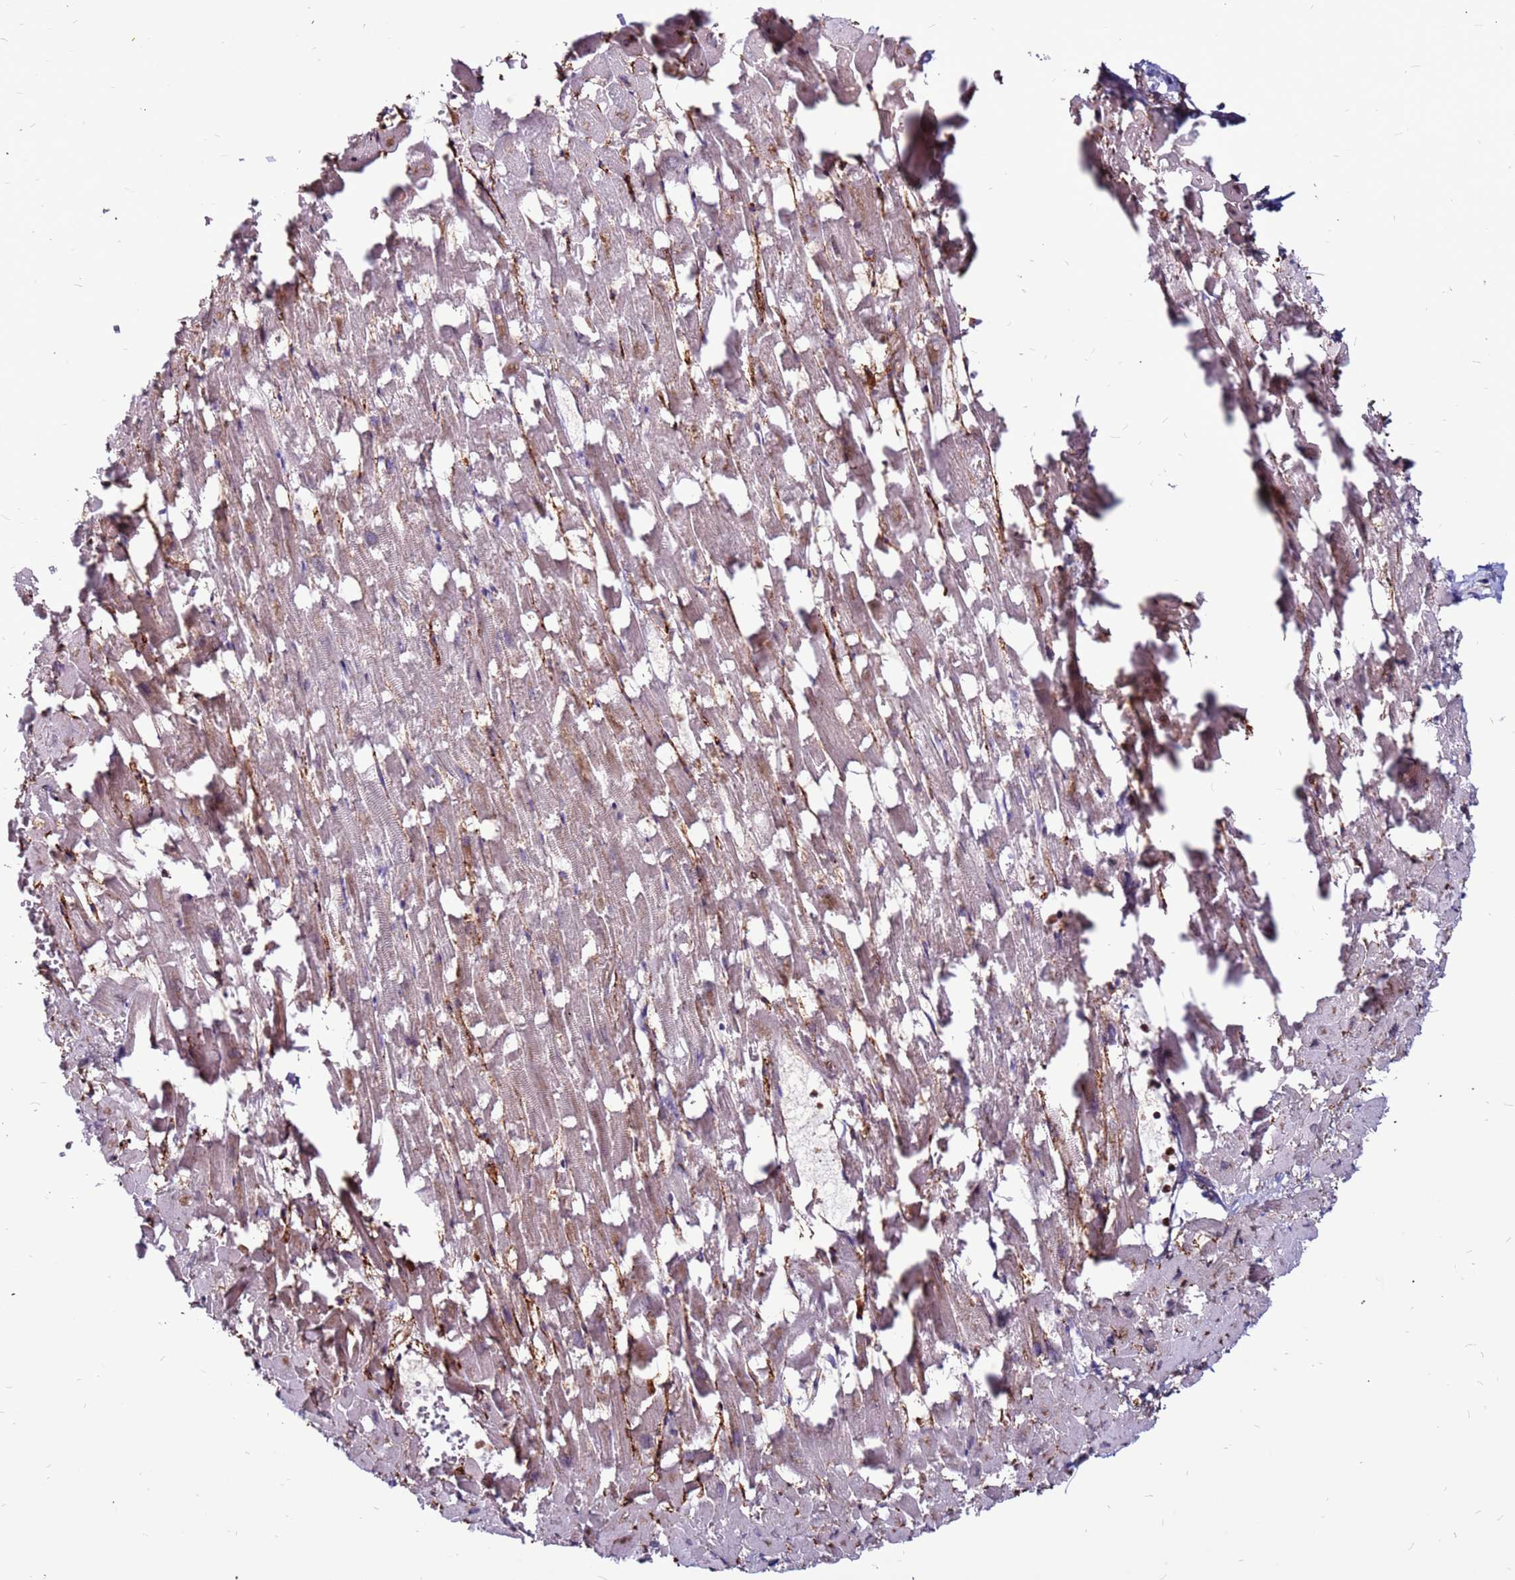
{"staining": {"intensity": "negative", "quantity": "none", "location": "none"}, "tissue": "heart muscle", "cell_type": "Cardiomyocytes", "image_type": "normal", "snomed": [{"axis": "morphology", "description": "Normal tissue, NOS"}, {"axis": "topography", "description": "Heart"}], "caption": "The image displays no significant staining in cardiomyocytes of heart muscle.", "gene": "CCDC71", "patient": {"sex": "female", "age": 64}}